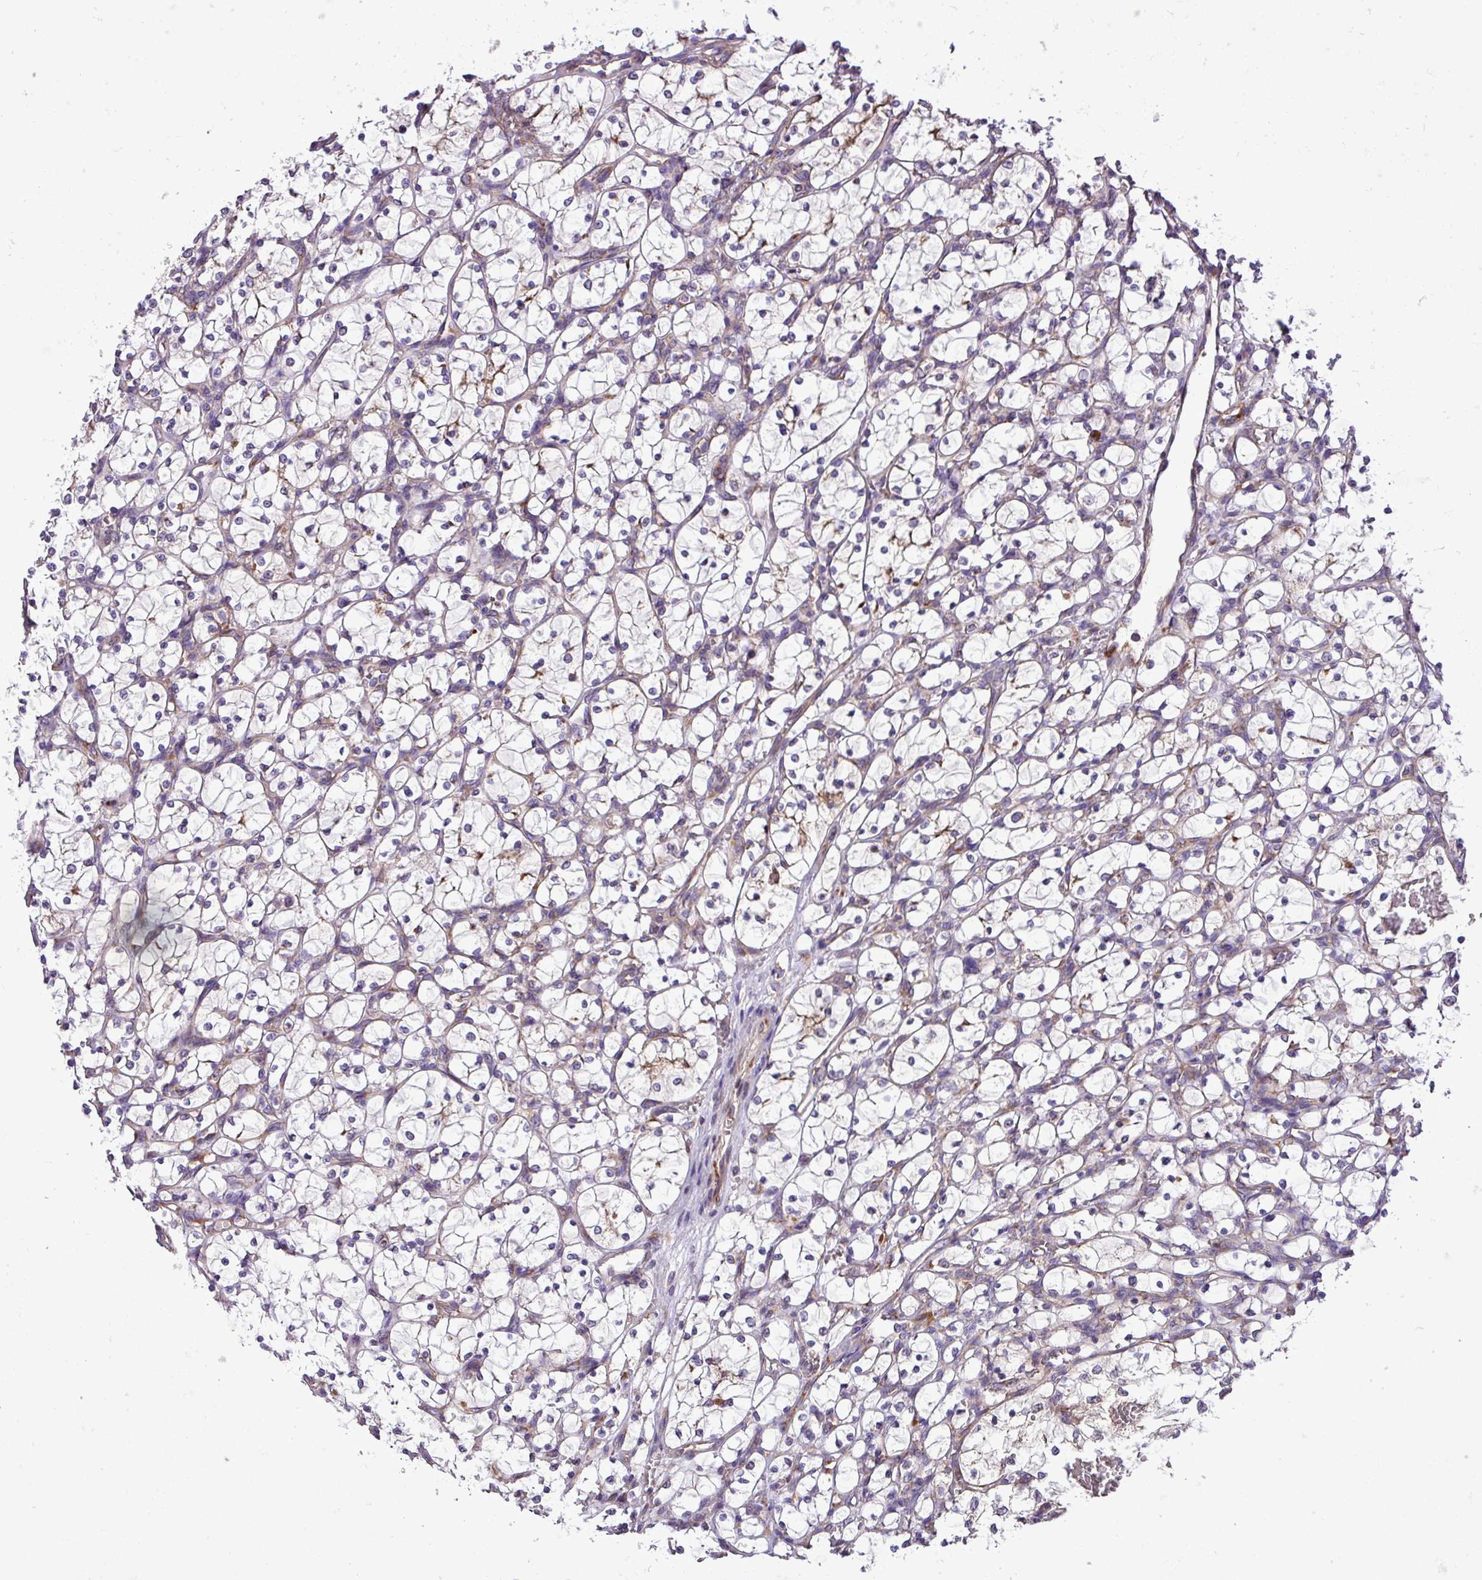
{"staining": {"intensity": "negative", "quantity": "none", "location": "none"}, "tissue": "renal cancer", "cell_type": "Tumor cells", "image_type": "cancer", "snomed": [{"axis": "morphology", "description": "Adenocarcinoma, NOS"}, {"axis": "topography", "description": "Kidney"}], "caption": "Renal cancer (adenocarcinoma) was stained to show a protein in brown. There is no significant staining in tumor cells.", "gene": "RPL13", "patient": {"sex": "female", "age": 69}}